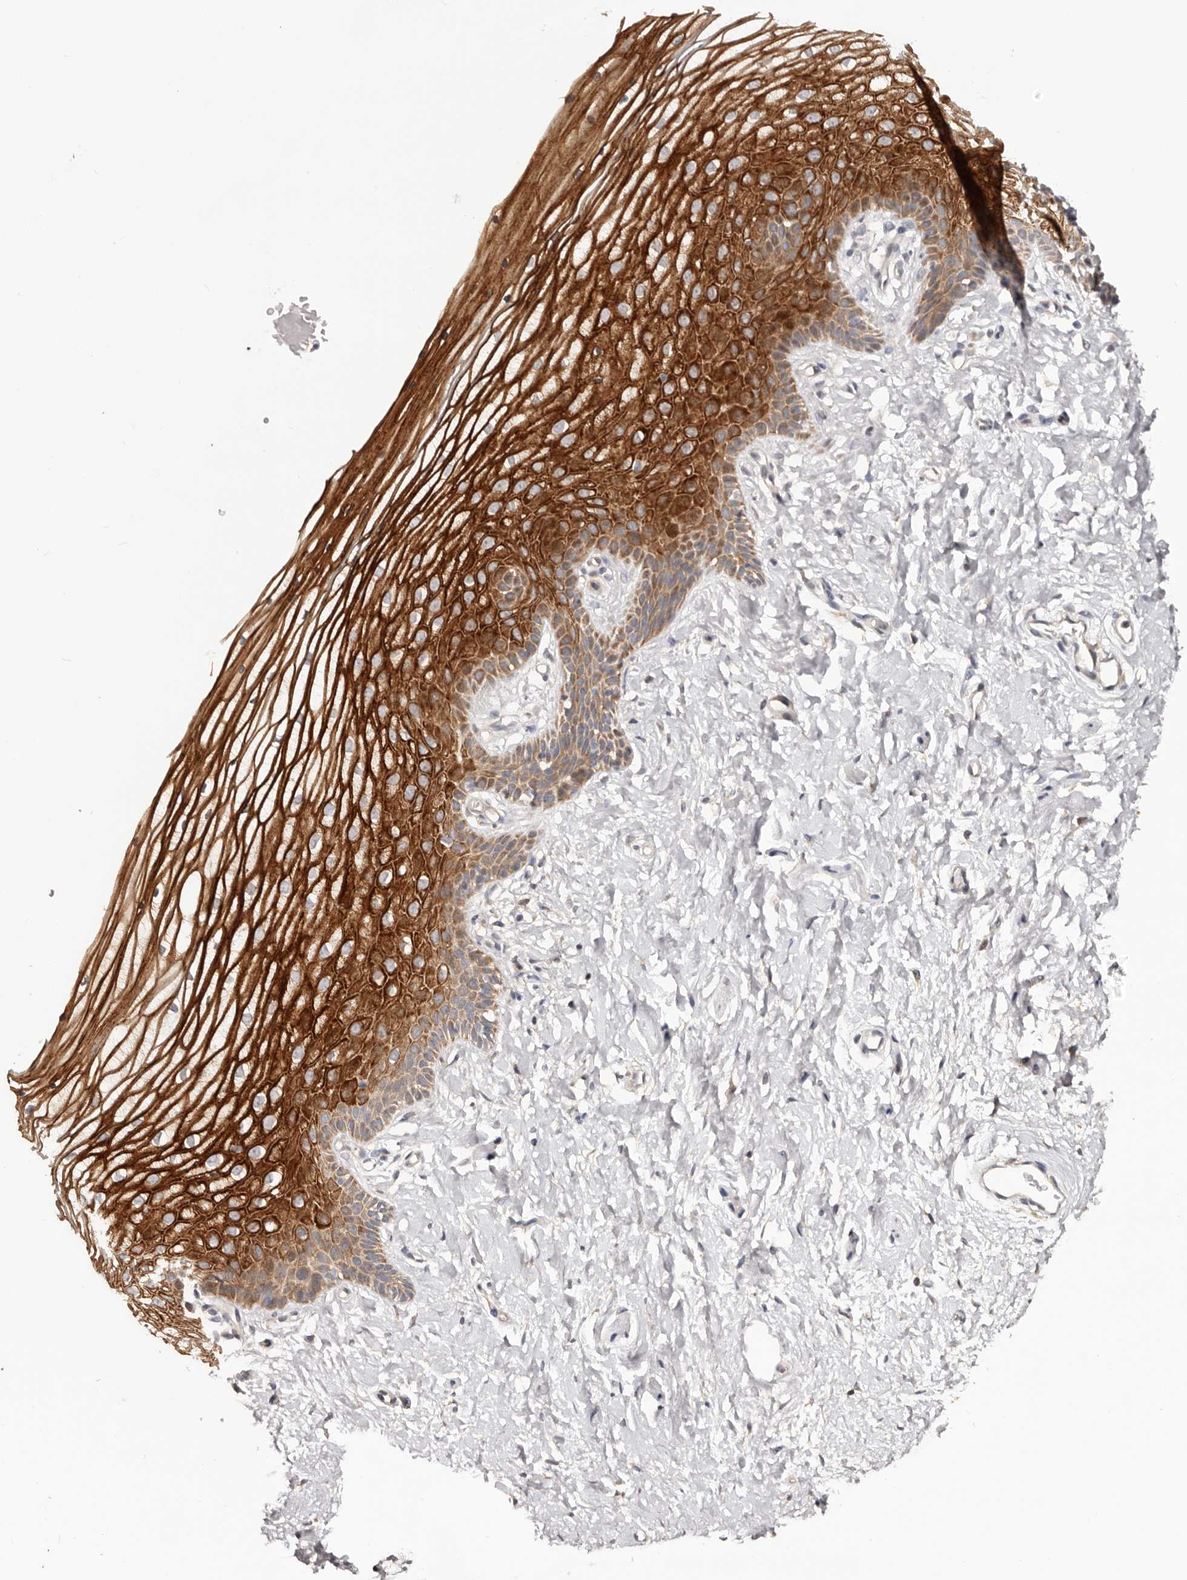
{"staining": {"intensity": "strong", "quantity": "25%-75%", "location": "cytoplasmic/membranous"}, "tissue": "vagina", "cell_type": "Squamous epithelial cells", "image_type": "normal", "snomed": [{"axis": "morphology", "description": "Normal tissue, NOS"}, {"axis": "topography", "description": "Vagina"}, {"axis": "topography", "description": "Cervix"}], "caption": "The photomicrograph exhibits a brown stain indicating the presence of a protein in the cytoplasmic/membranous of squamous epithelial cells in vagina. The staining is performed using DAB brown chromogen to label protein expression. The nuclei are counter-stained blue using hematoxylin.", "gene": "KCNJ8", "patient": {"sex": "female", "age": 40}}